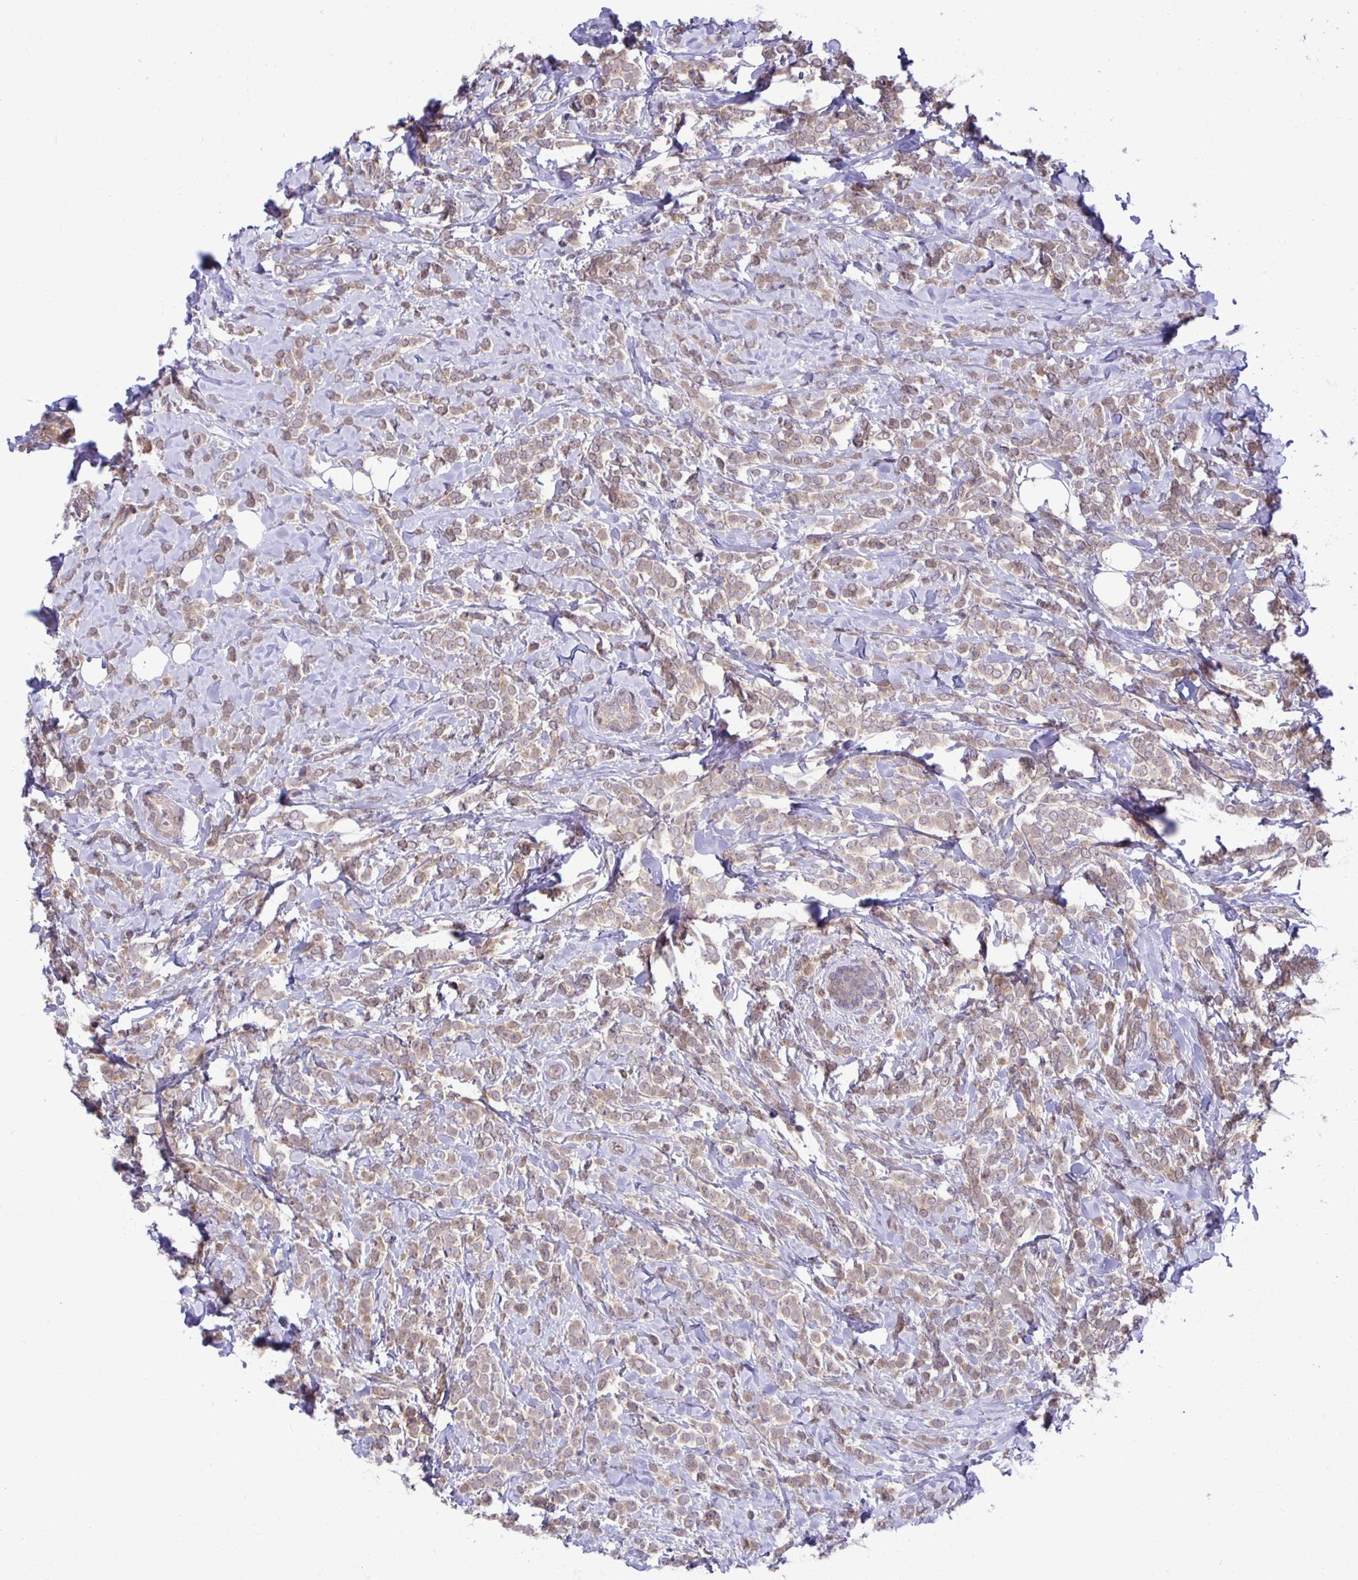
{"staining": {"intensity": "weak", "quantity": ">75%", "location": "cytoplasmic/membranous"}, "tissue": "breast cancer", "cell_type": "Tumor cells", "image_type": "cancer", "snomed": [{"axis": "morphology", "description": "Lobular carcinoma"}, {"axis": "topography", "description": "Breast"}], "caption": "Breast cancer (lobular carcinoma) stained with immunohistochemistry (IHC) reveals weak cytoplasmic/membranous positivity in about >75% of tumor cells.", "gene": "MIEN1", "patient": {"sex": "female", "age": 49}}